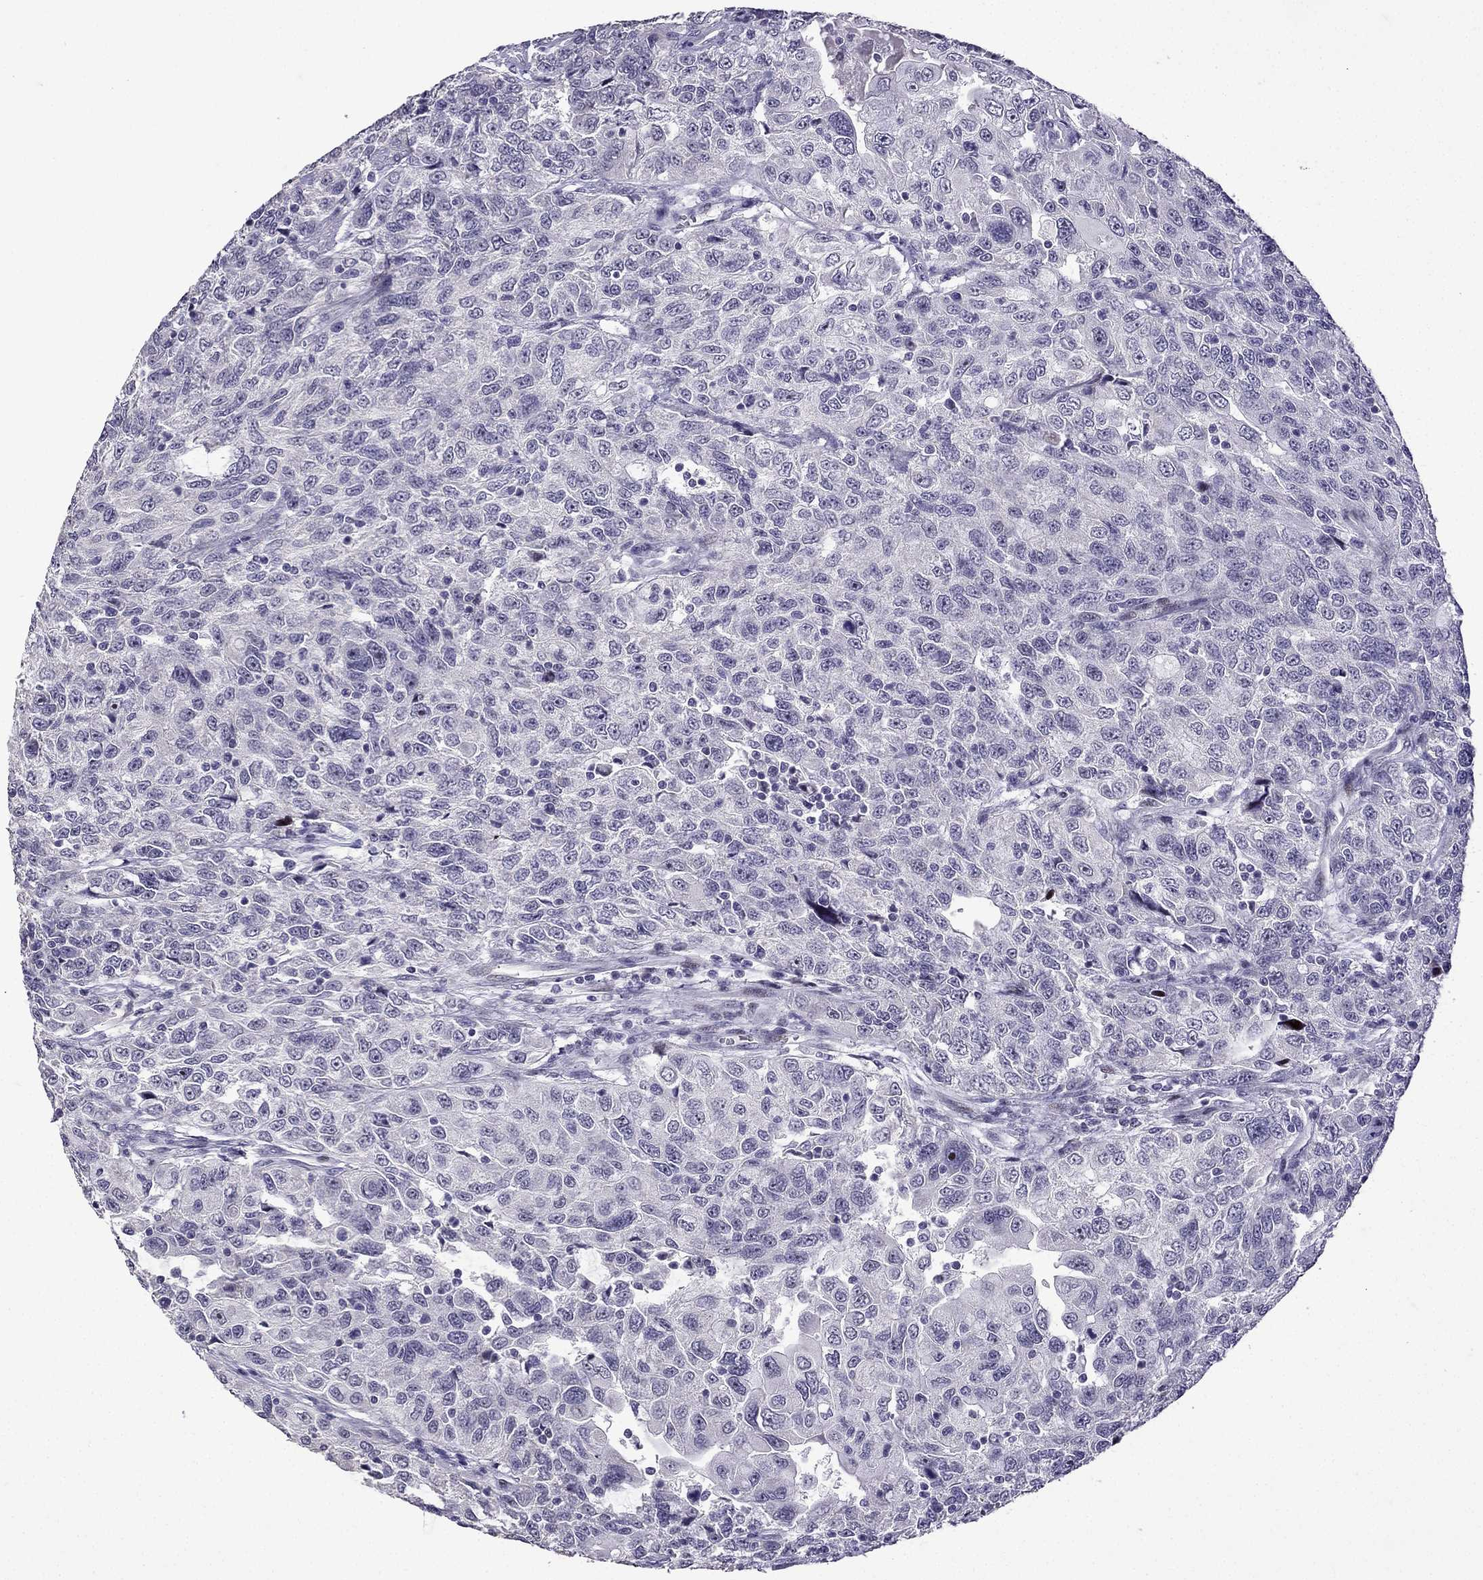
{"staining": {"intensity": "negative", "quantity": "none", "location": "none"}, "tissue": "urothelial cancer", "cell_type": "Tumor cells", "image_type": "cancer", "snomed": [{"axis": "morphology", "description": "Urothelial carcinoma, NOS"}, {"axis": "morphology", "description": "Urothelial carcinoma, High grade"}, {"axis": "topography", "description": "Urinary bladder"}], "caption": "The image displays no significant positivity in tumor cells of urothelial cancer. (Brightfield microscopy of DAB IHC at high magnification).", "gene": "TTN", "patient": {"sex": "female", "age": 73}}